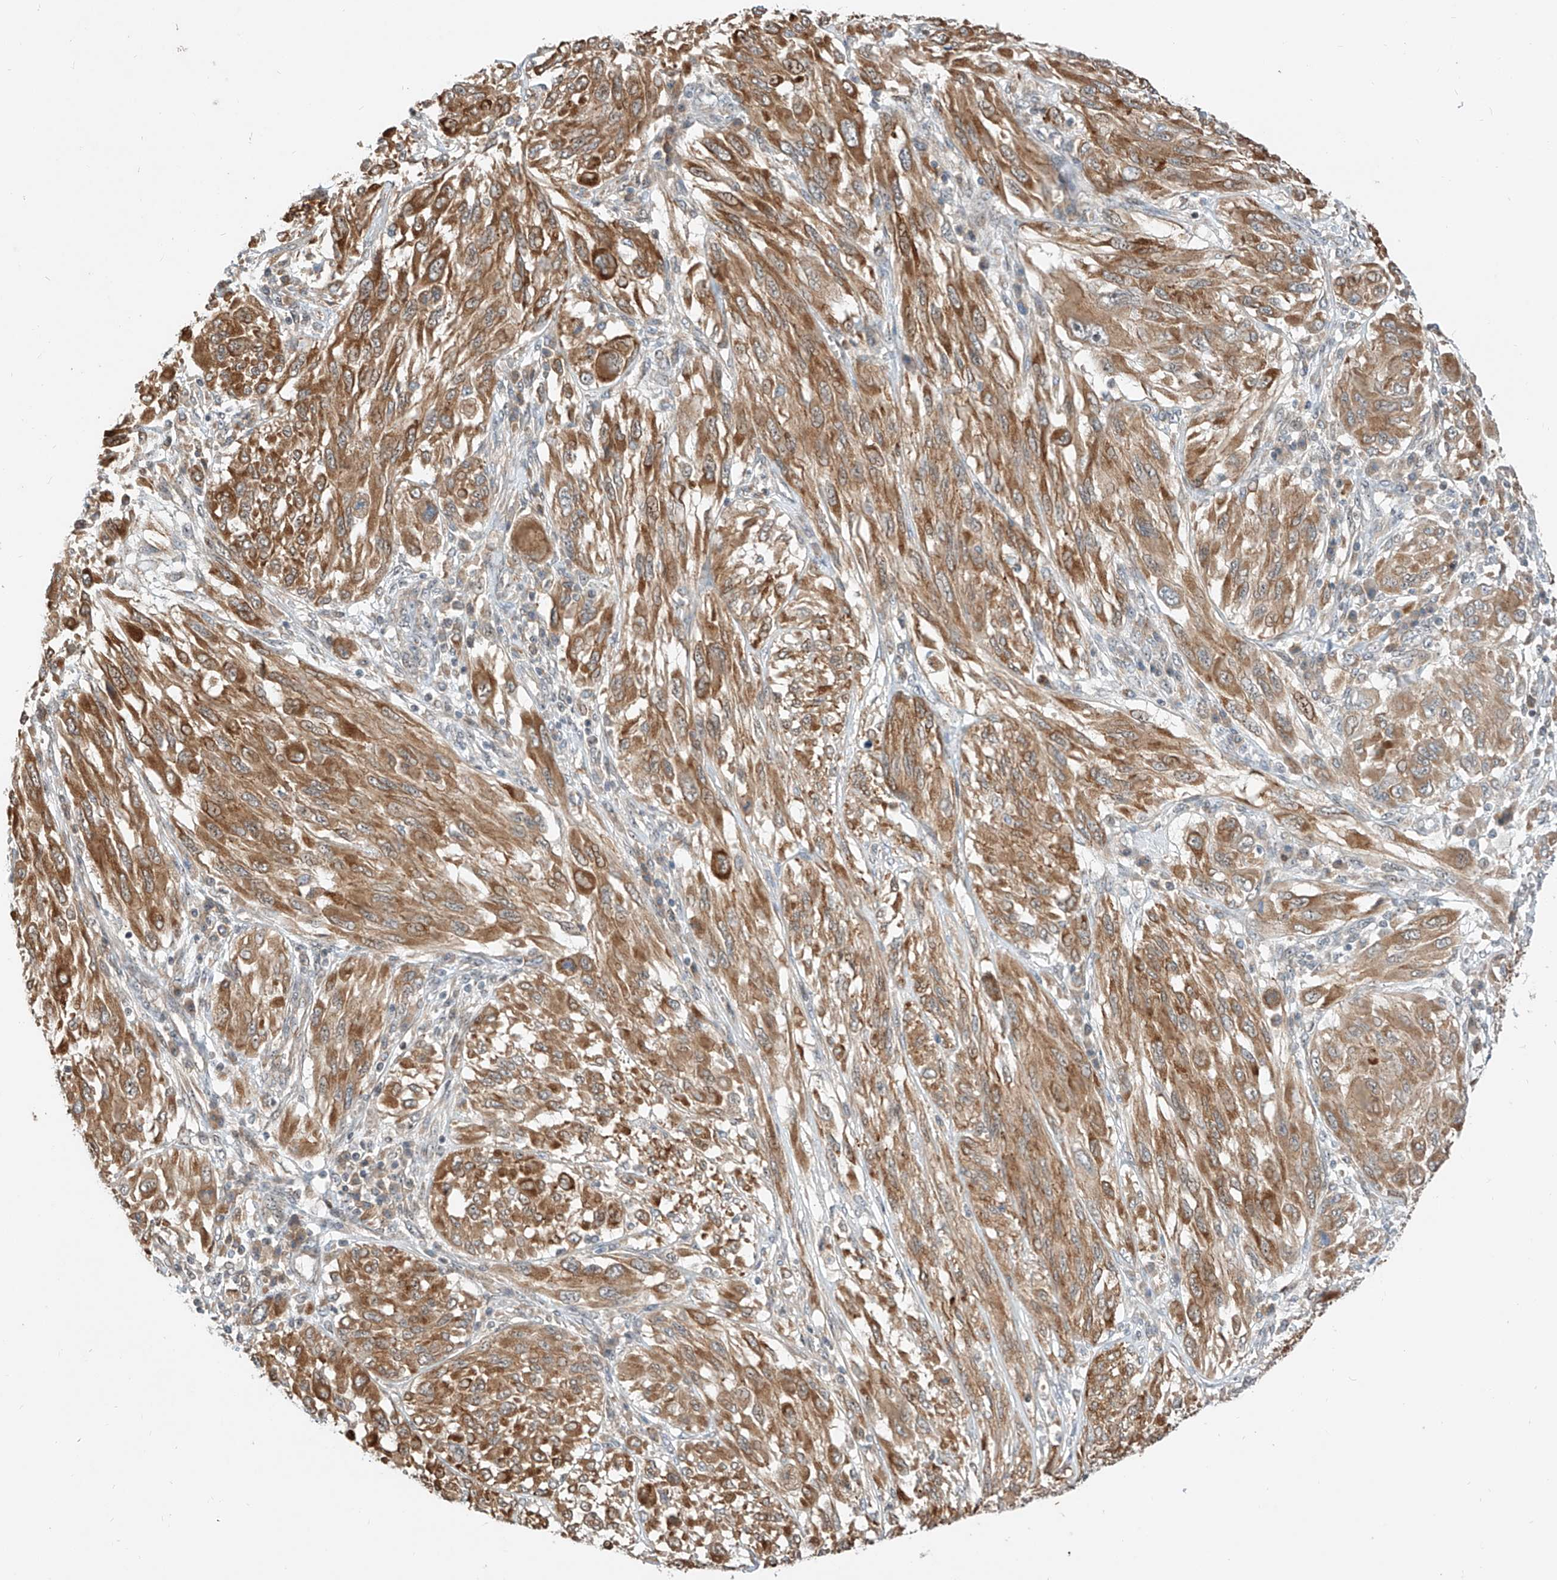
{"staining": {"intensity": "strong", "quantity": ">75%", "location": "cytoplasmic/membranous"}, "tissue": "melanoma", "cell_type": "Tumor cells", "image_type": "cancer", "snomed": [{"axis": "morphology", "description": "Malignant melanoma, NOS"}, {"axis": "topography", "description": "Skin"}], "caption": "High-power microscopy captured an immunohistochemistry (IHC) histopathology image of melanoma, revealing strong cytoplasmic/membranous positivity in about >75% of tumor cells.", "gene": "CPAMD8", "patient": {"sex": "female", "age": 91}}